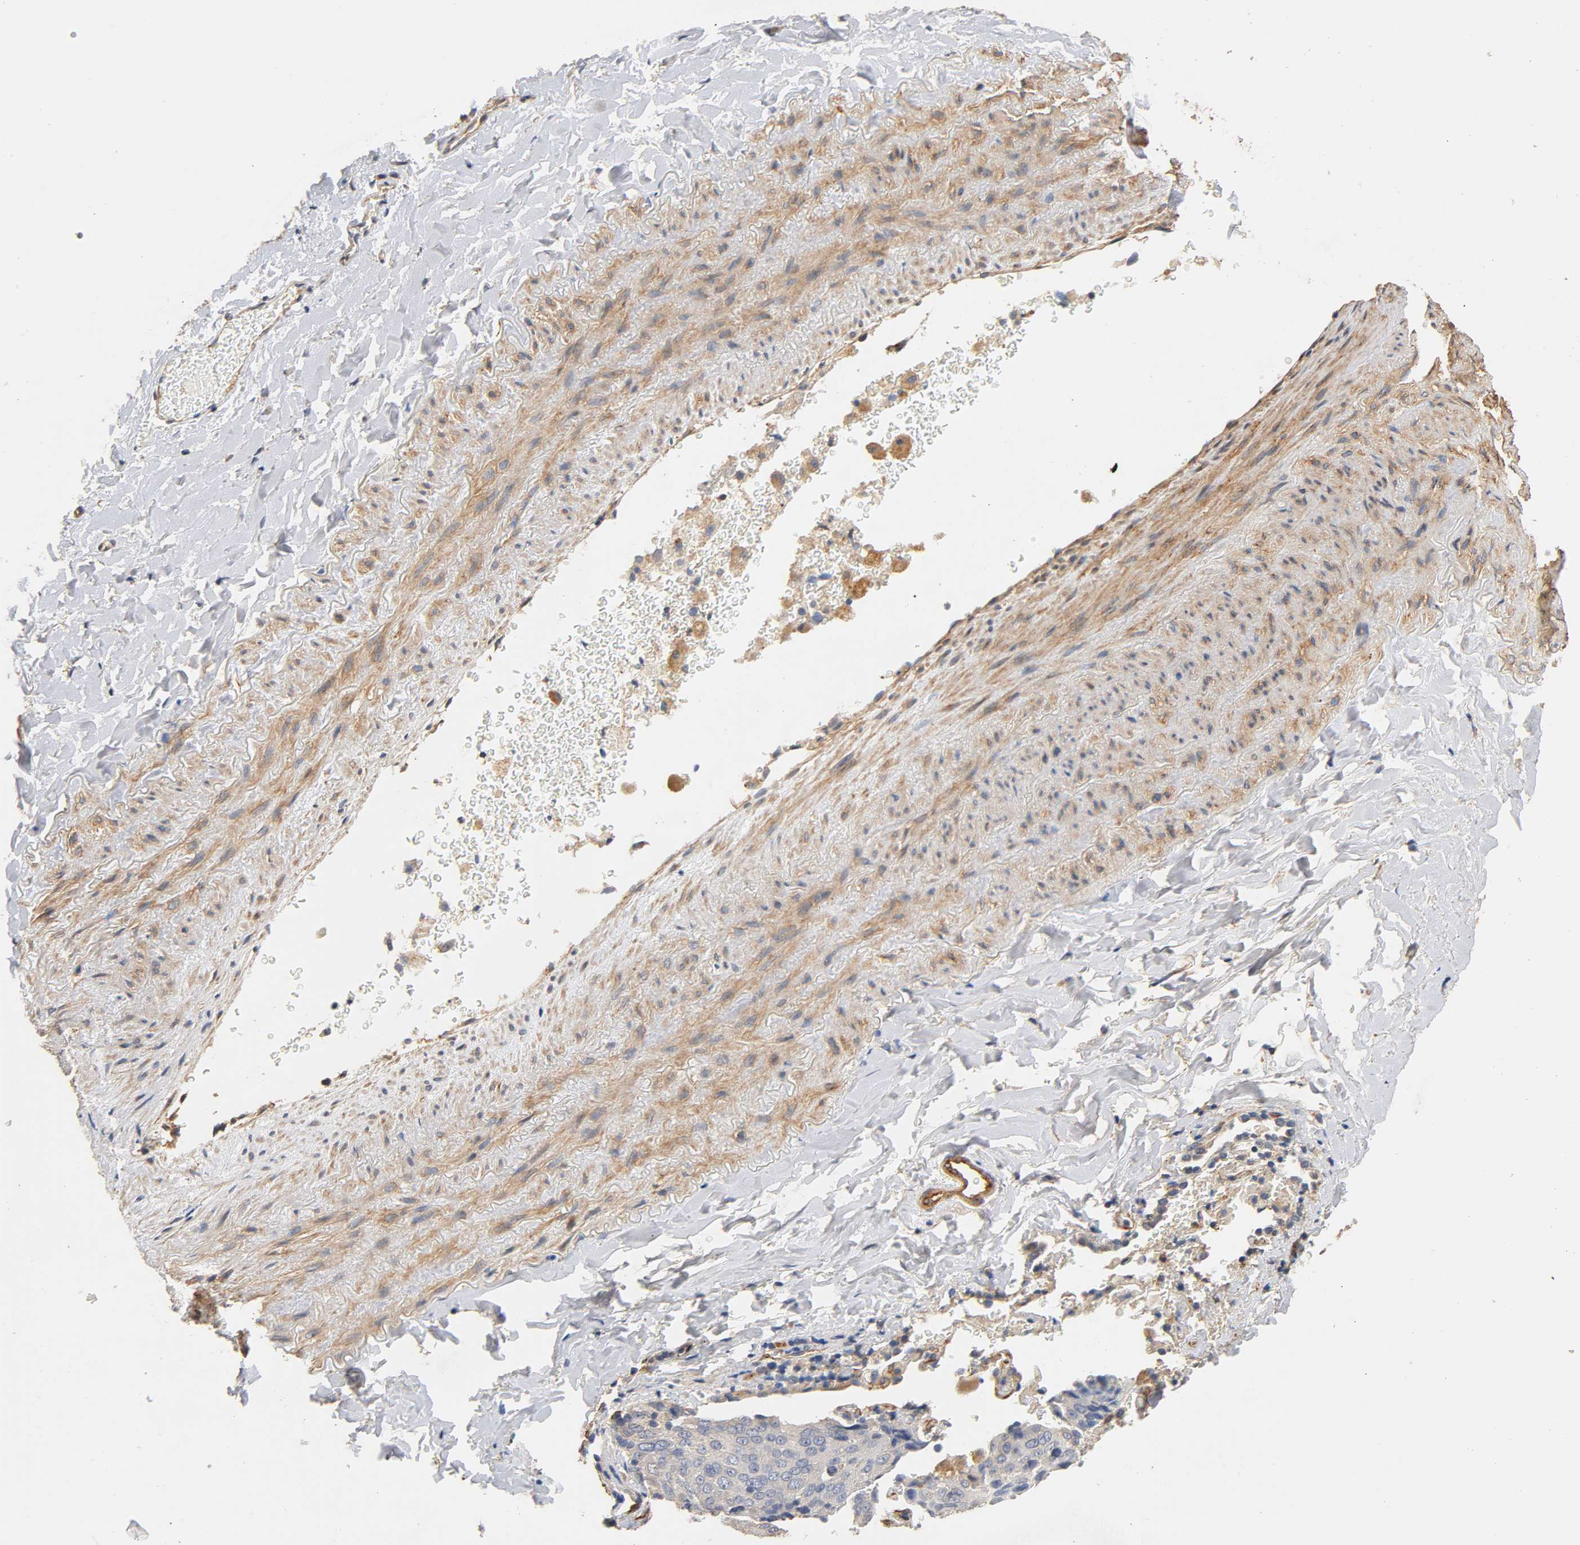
{"staining": {"intensity": "weak", "quantity": "<25%", "location": "cytoplasmic/membranous"}, "tissue": "lung cancer", "cell_type": "Tumor cells", "image_type": "cancer", "snomed": [{"axis": "morphology", "description": "Squamous cell carcinoma, NOS"}, {"axis": "topography", "description": "Lung"}], "caption": "The micrograph displays no significant positivity in tumor cells of squamous cell carcinoma (lung). (Immunohistochemistry (ihc), brightfield microscopy, high magnification).", "gene": "IFITM3", "patient": {"sex": "male", "age": 54}}